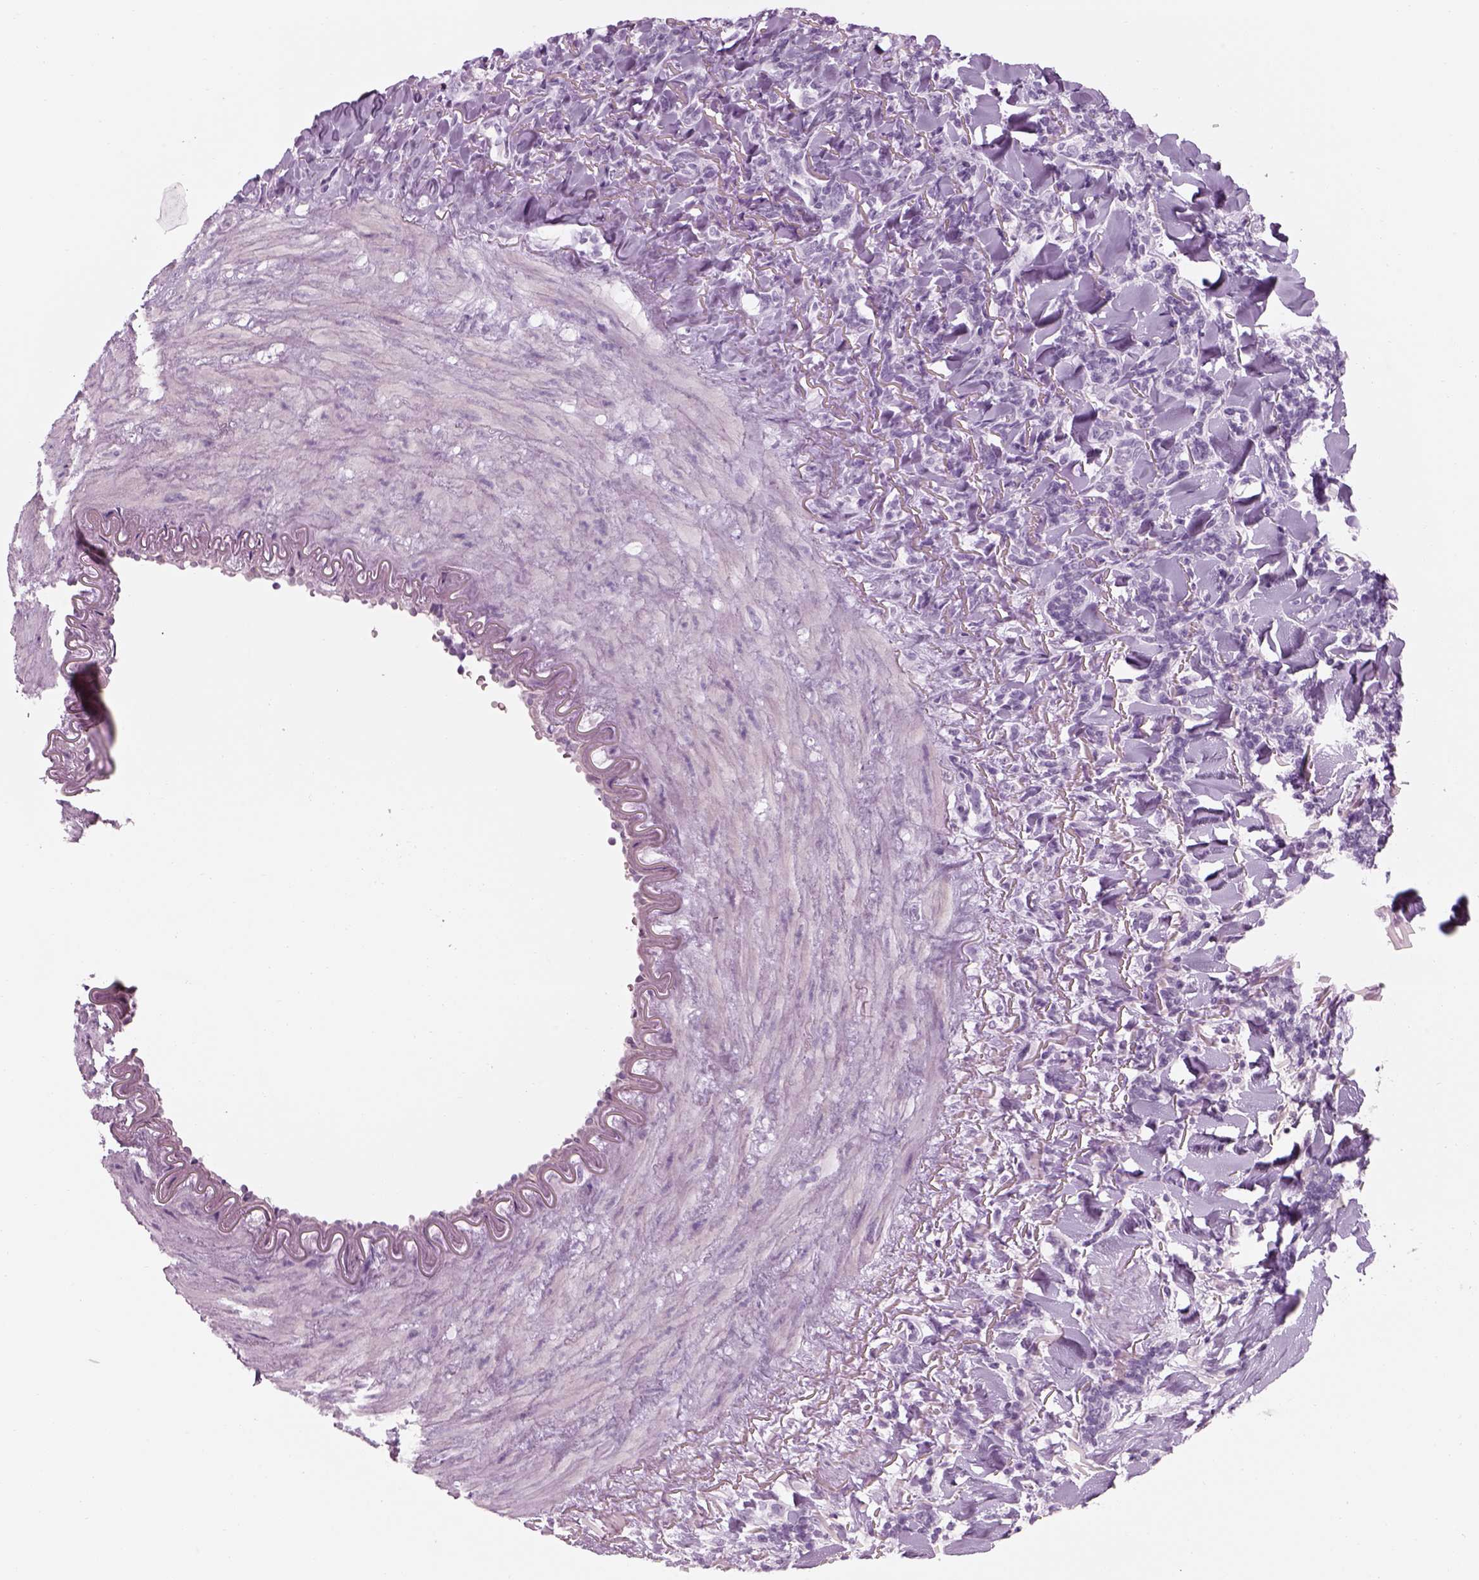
{"staining": {"intensity": "negative", "quantity": "none", "location": "none"}, "tissue": "lymphoma", "cell_type": "Tumor cells", "image_type": "cancer", "snomed": [{"axis": "morphology", "description": "Malignant lymphoma, non-Hodgkin's type, Low grade"}, {"axis": "topography", "description": "Lymph node"}], "caption": "Lymphoma was stained to show a protein in brown. There is no significant staining in tumor cells.", "gene": "GAS2L2", "patient": {"sex": "female", "age": 56}}